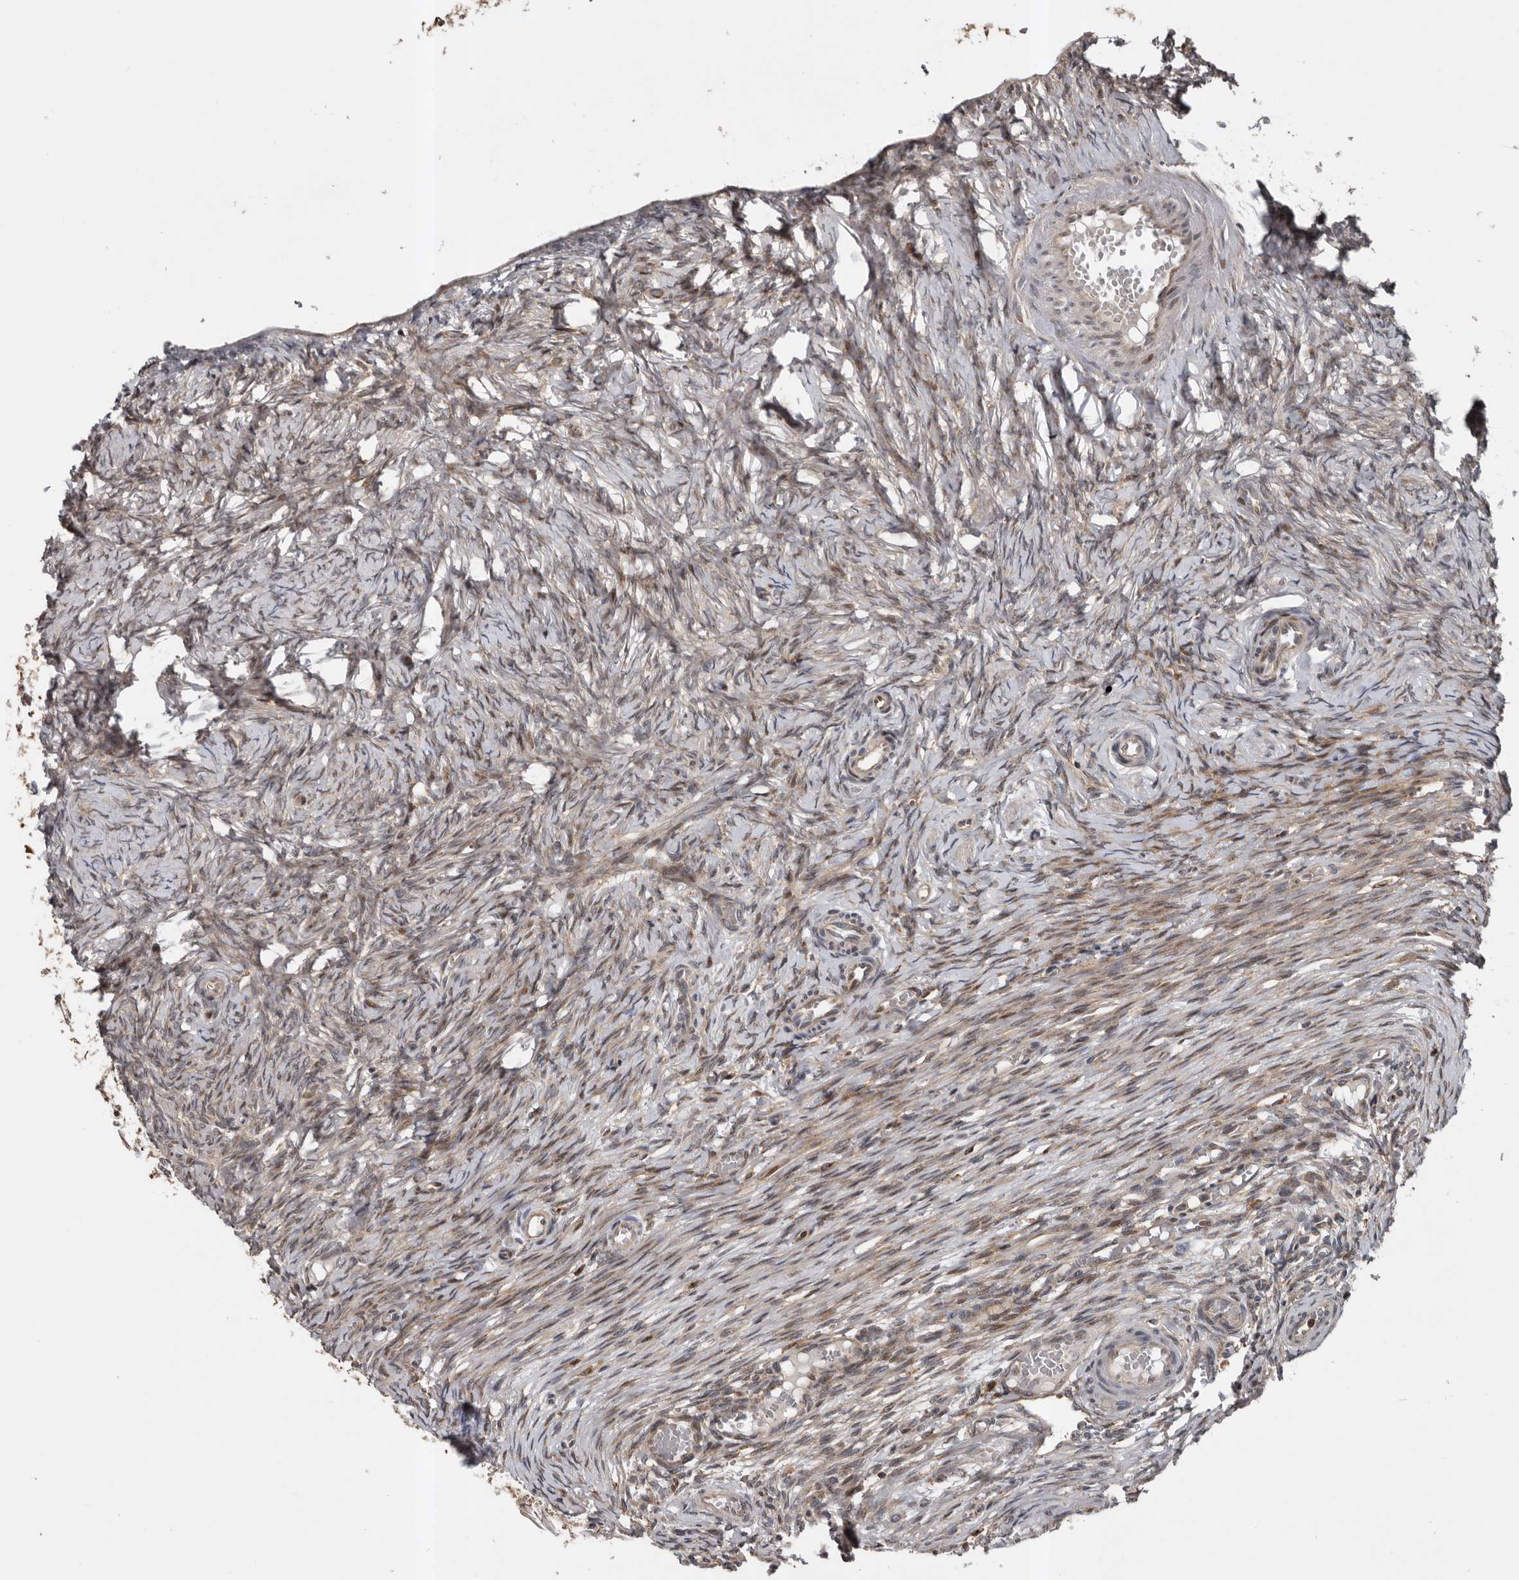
{"staining": {"intensity": "weak", "quantity": ">75%", "location": "cytoplasmic/membranous"}, "tissue": "ovary", "cell_type": "Ovarian stroma cells", "image_type": "normal", "snomed": [{"axis": "morphology", "description": "Adenocarcinoma, NOS"}, {"axis": "topography", "description": "Endometrium"}], "caption": "Immunohistochemical staining of benign ovary reveals low levels of weak cytoplasmic/membranous staining in approximately >75% of ovarian stroma cells. Using DAB (3,3'-diaminobenzidine) (brown) and hematoxylin (blue) stains, captured at high magnification using brightfield microscopy.", "gene": "CCDC190", "patient": {"sex": "female", "age": 32}}